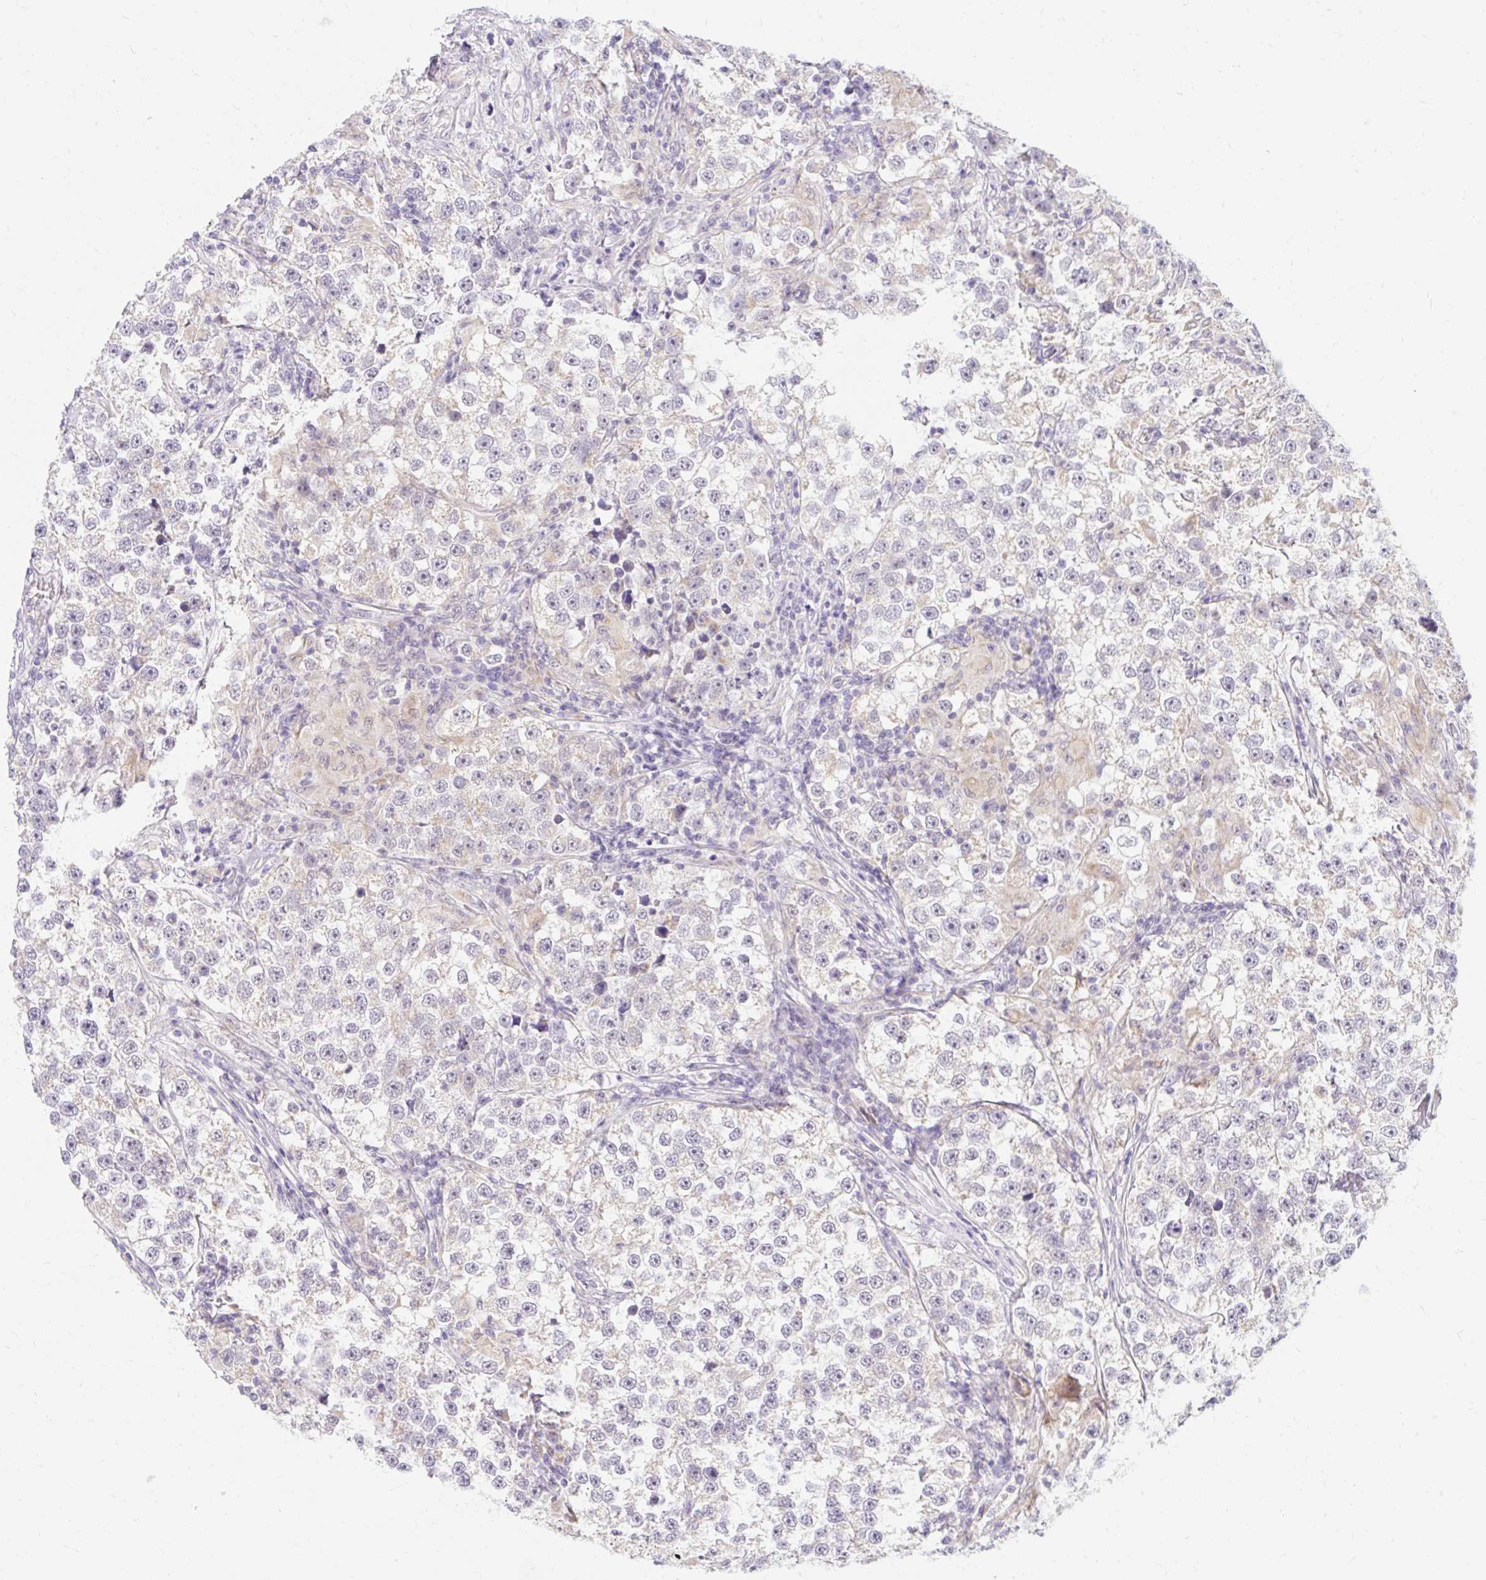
{"staining": {"intensity": "negative", "quantity": "none", "location": "none"}, "tissue": "testis cancer", "cell_type": "Tumor cells", "image_type": "cancer", "snomed": [{"axis": "morphology", "description": "Seminoma, NOS"}, {"axis": "topography", "description": "Testis"}], "caption": "Testis seminoma was stained to show a protein in brown. There is no significant positivity in tumor cells.", "gene": "ITPK1", "patient": {"sex": "male", "age": 46}}